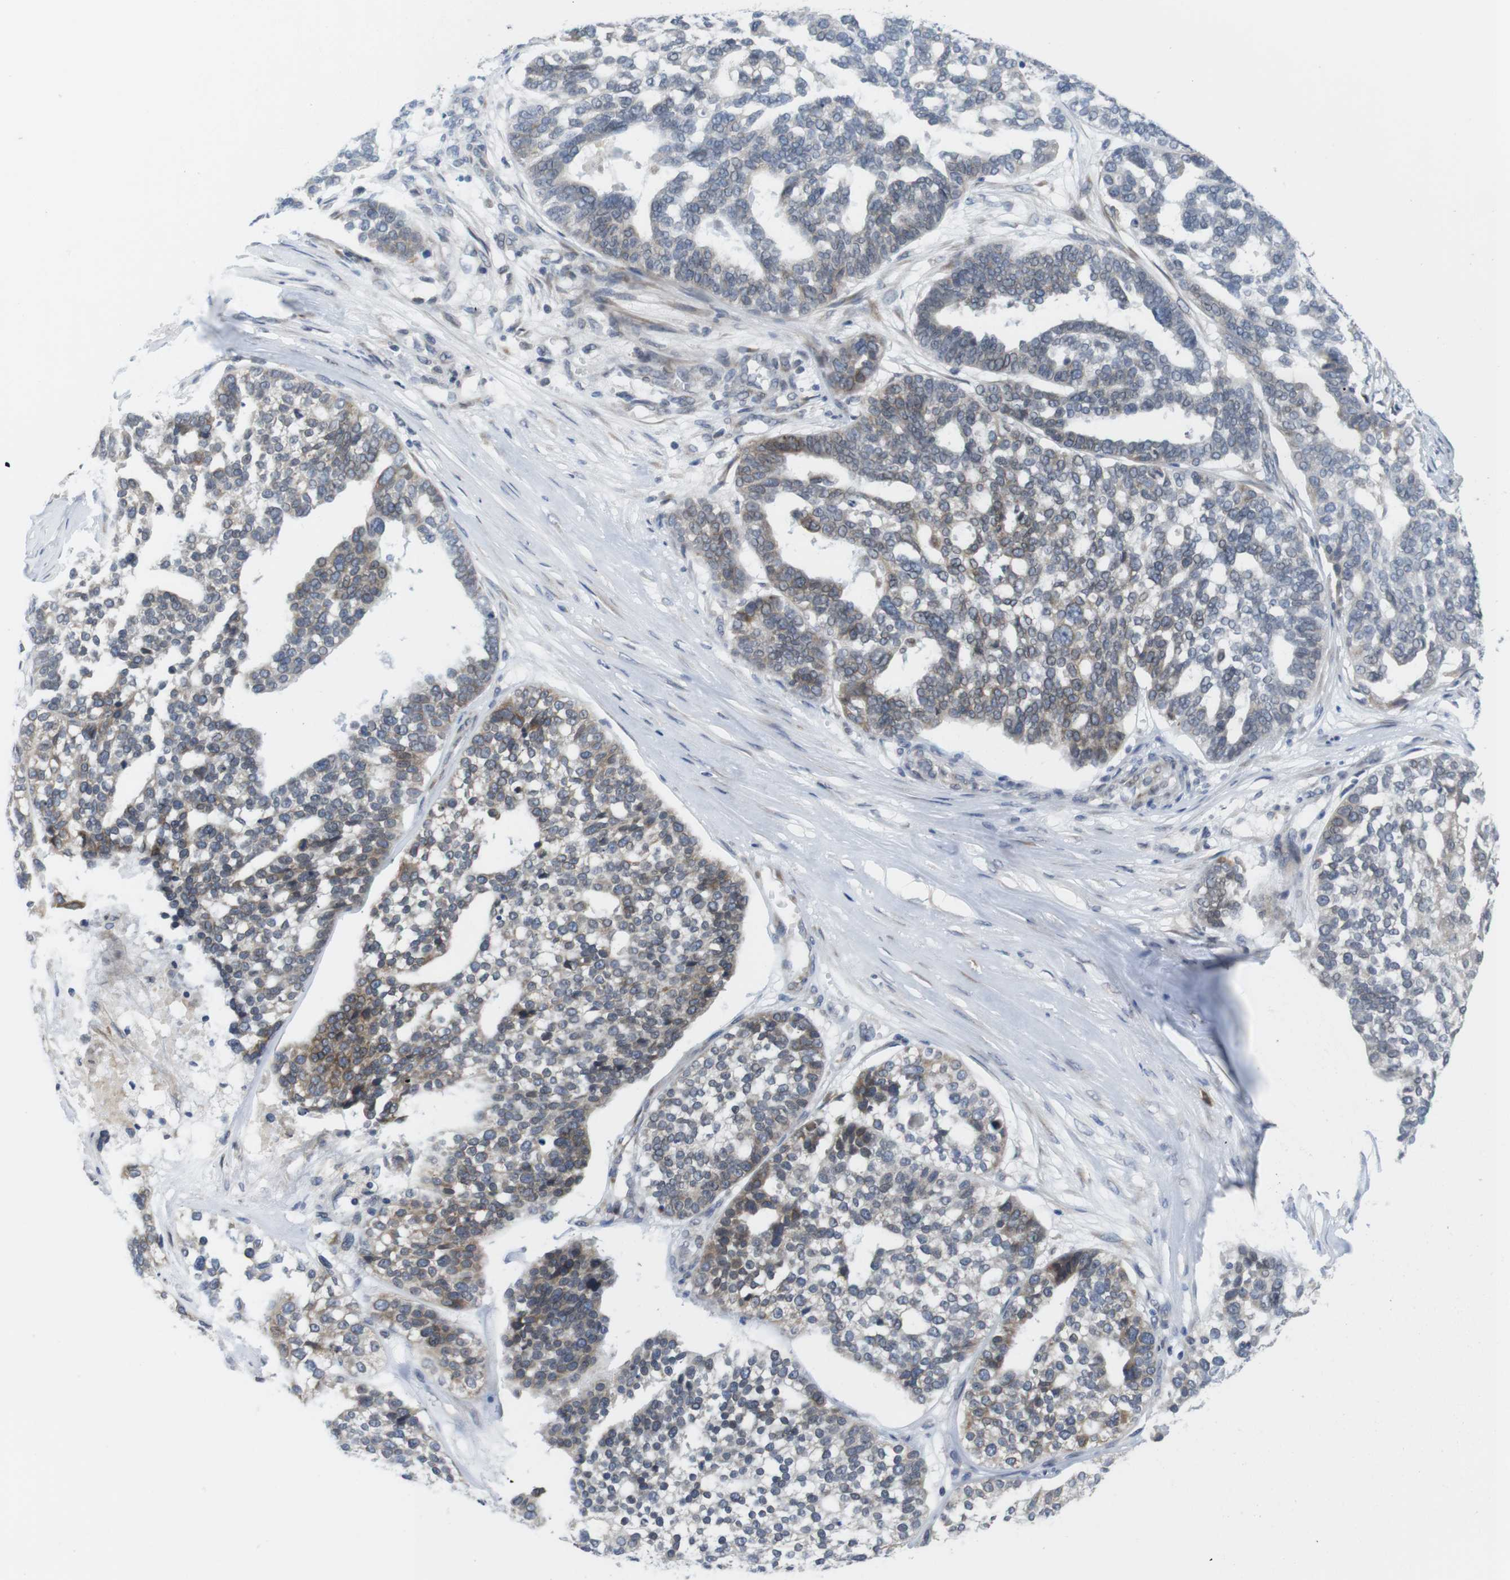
{"staining": {"intensity": "moderate", "quantity": "<25%", "location": "cytoplasmic/membranous"}, "tissue": "ovarian cancer", "cell_type": "Tumor cells", "image_type": "cancer", "snomed": [{"axis": "morphology", "description": "Cystadenocarcinoma, serous, NOS"}, {"axis": "topography", "description": "Ovary"}], "caption": "Human ovarian cancer (serous cystadenocarcinoma) stained with a brown dye displays moderate cytoplasmic/membranous positive expression in approximately <25% of tumor cells.", "gene": "ERGIC3", "patient": {"sex": "female", "age": 59}}